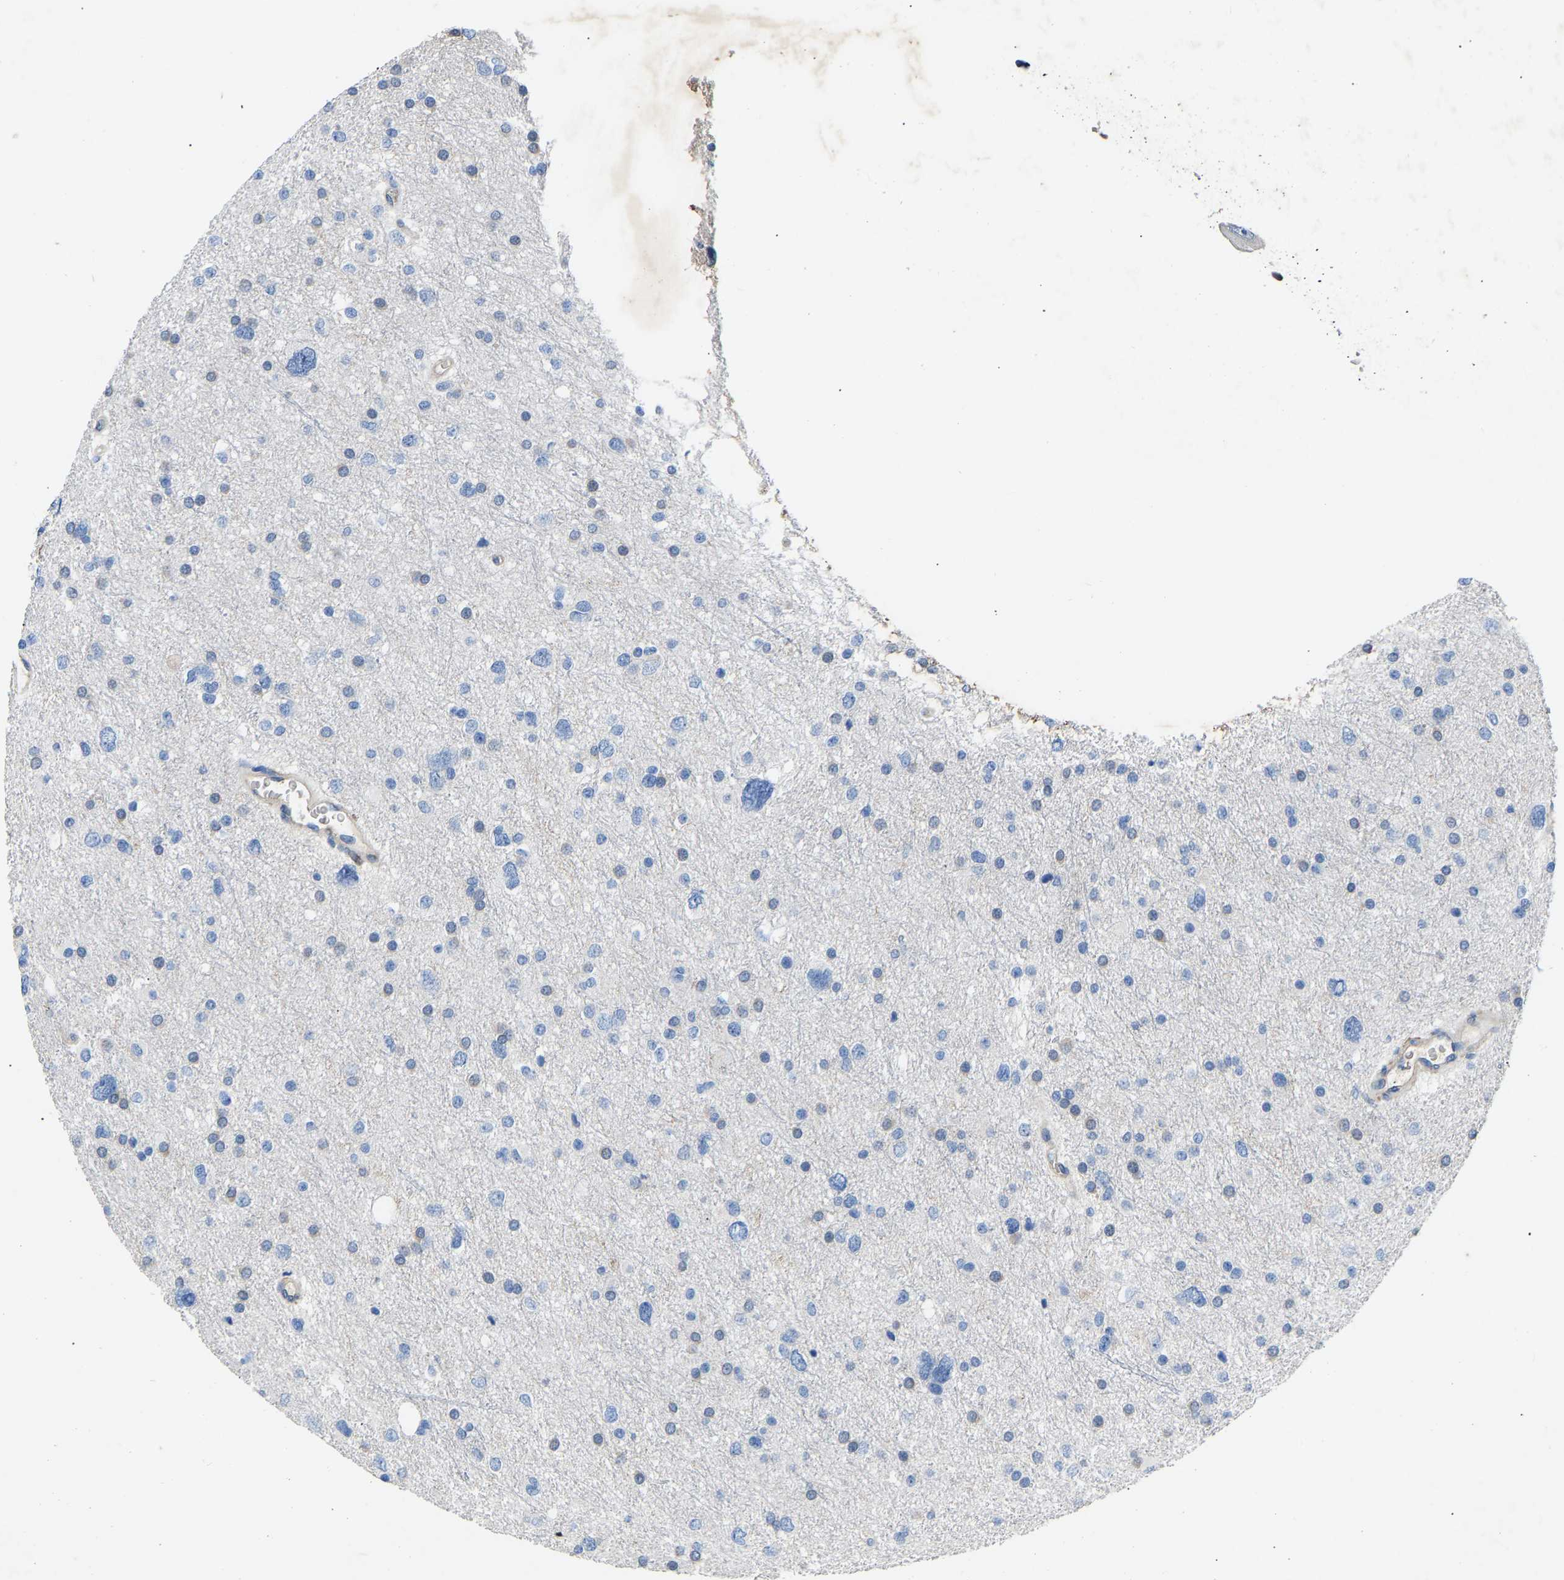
{"staining": {"intensity": "negative", "quantity": "none", "location": "none"}, "tissue": "glioma", "cell_type": "Tumor cells", "image_type": "cancer", "snomed": [{"axis": "morphology", "description": "Glioma, malignant, Low grade"}, {"axis": "topography", "description": "Brain"}], "caption": "This is a image of immunohistochemistry staining of glioma, which shows no expression in tumor cells.", "gene": "RBP1", "patient": {"sex": "female", "age": 37}}